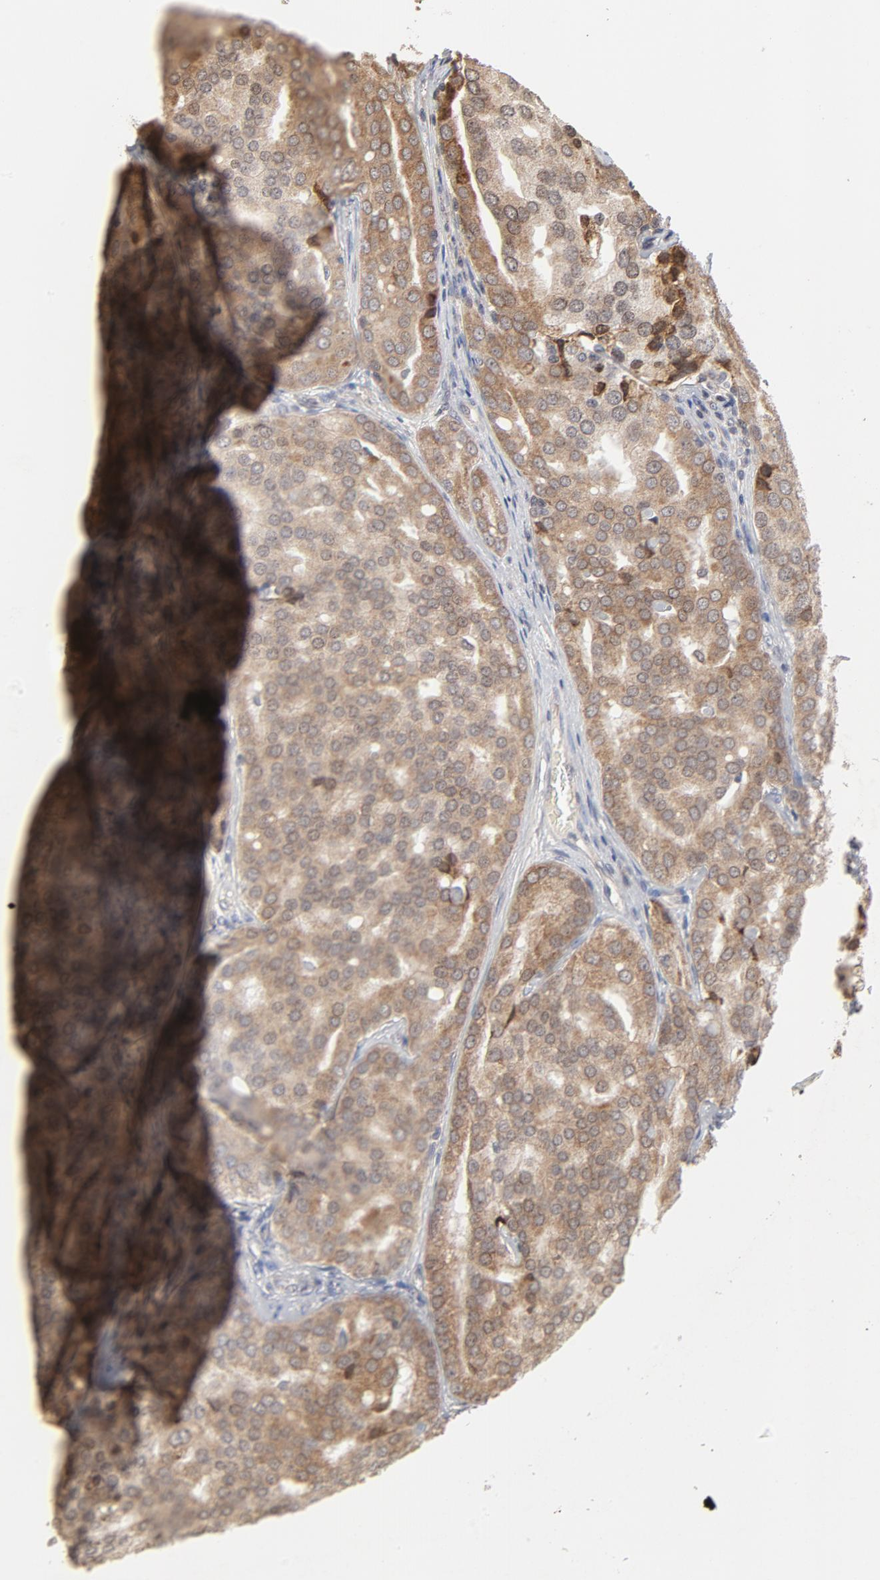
{"staining": {"intensity": "weak", "quantity": ">75%", "location": "cytoplasmic/membranous"}, "tissue": "prostate cancer", "cell_type": "Tumor cells", "image_type": "cancer", "snomed": [{"axis": "morphology", "description": "Adenocarcinoma, High grade"}, {"axis": "topography", "description": "Prostate"}], "caption": "This micrograph exhibits immunohistochemistry (IHC) staining of human prostate high-grade adenocarcinoma, with low weak cytoplasmic/membranous expression in about >75% of tumor cells.", "gene": "ARIH1", "patient": {"sex": "male", "age": 64}}